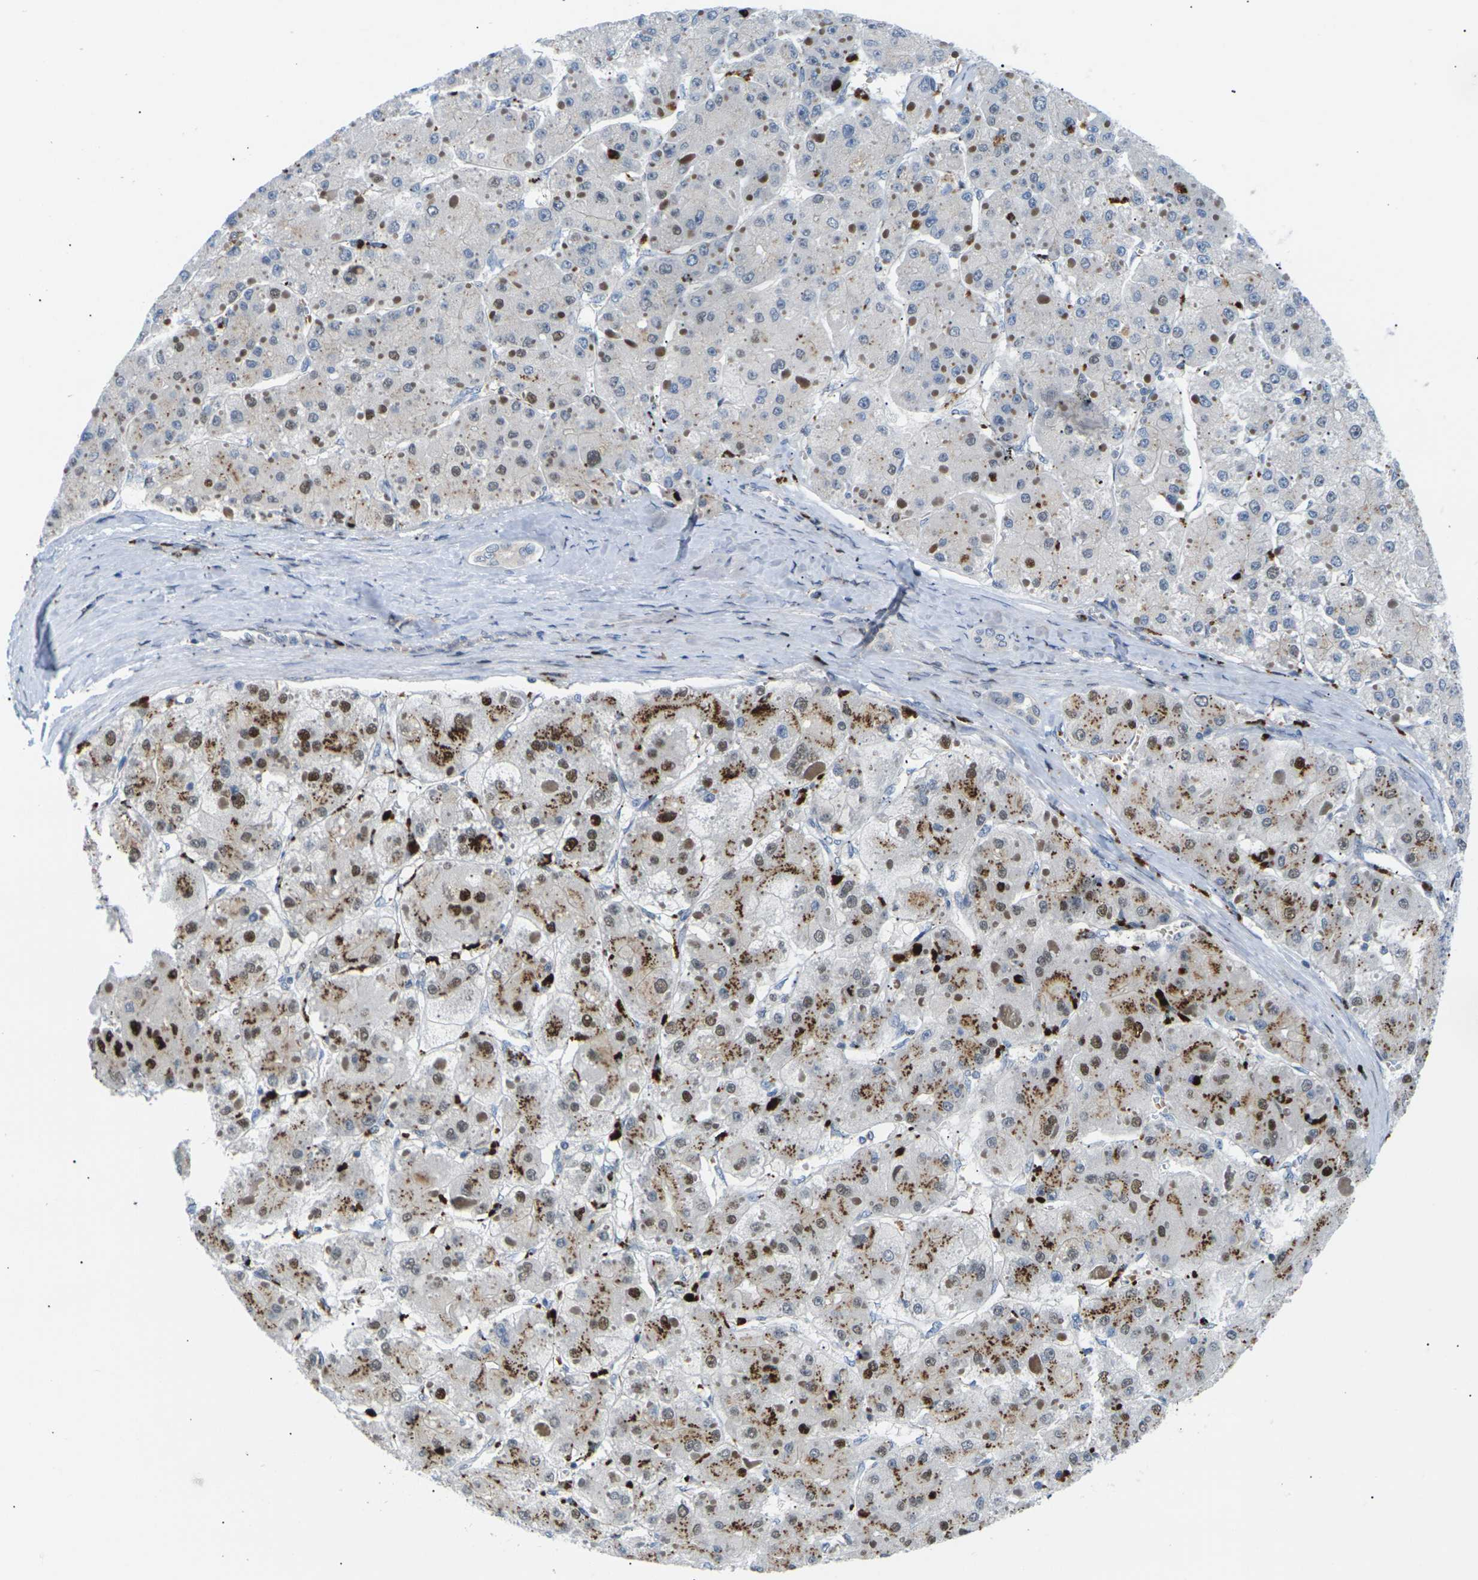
{"staining": {"intensity": "moderate", "quantity": "25%-75%", "location": "cytoplasmic/membranous,nuclear"}, "tissue": "liver cancer", "cell_type": "Tumor cells", "image_type": "cancer", "snomed": [{"axis": "morphology", "description": "Carcinoma, Hepatocellular, NOS"}, {"axis": "topography", "description": "Liver"}], "caption": "Immunohistochemistry (IHC) image of neoplastic tissue: human liver hepatocellular carcinoma stained using IHC exhibits medium levels of moderate protein expression localized specifically in the cytoplasmic/membranous and nuclear of tumor cells, appearing as a cytoplasmic/membranous and nuclear brown color.", "gene": "RPS6KA3", "patient": {"sex": "female", "age": 73}}